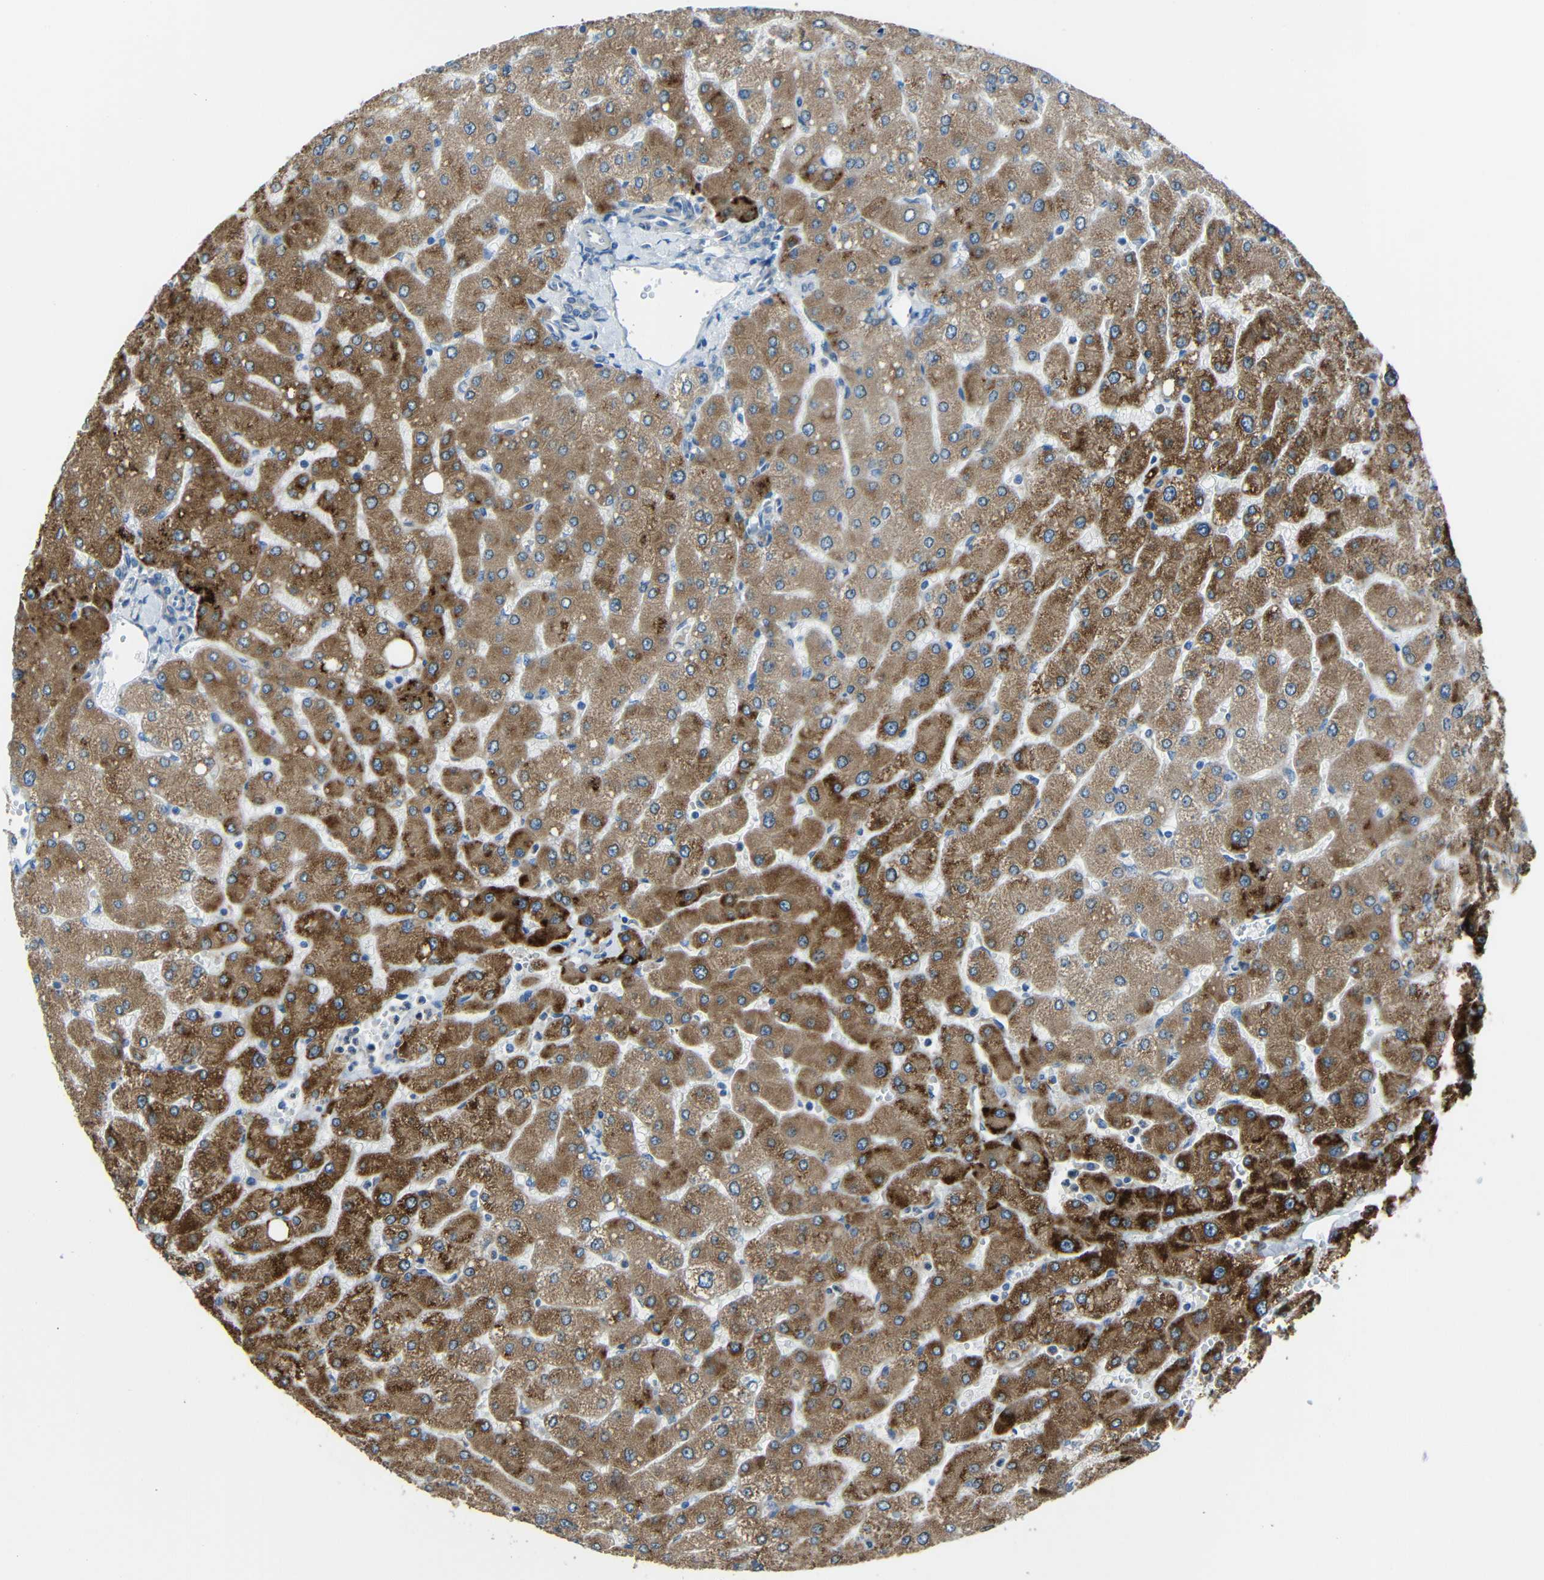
{"staining": {"intensity": "negative", "quantity": "none", "location": "none"}, "tissue": "liver", "cell_type": "Cholangiocytes", "image_type": "normal", "snomed": [{"axis": "morphology", "description": "Normal tissue, NOS"}, {"axis": "topography", "description": "Liver"}], "caption": "Immunohistochemical staining of unremarkable human liver exhibits no significant positivity in cholangiocytes.", "gene": "STBD1", "patient": {"sex": "male", "age": 55}}